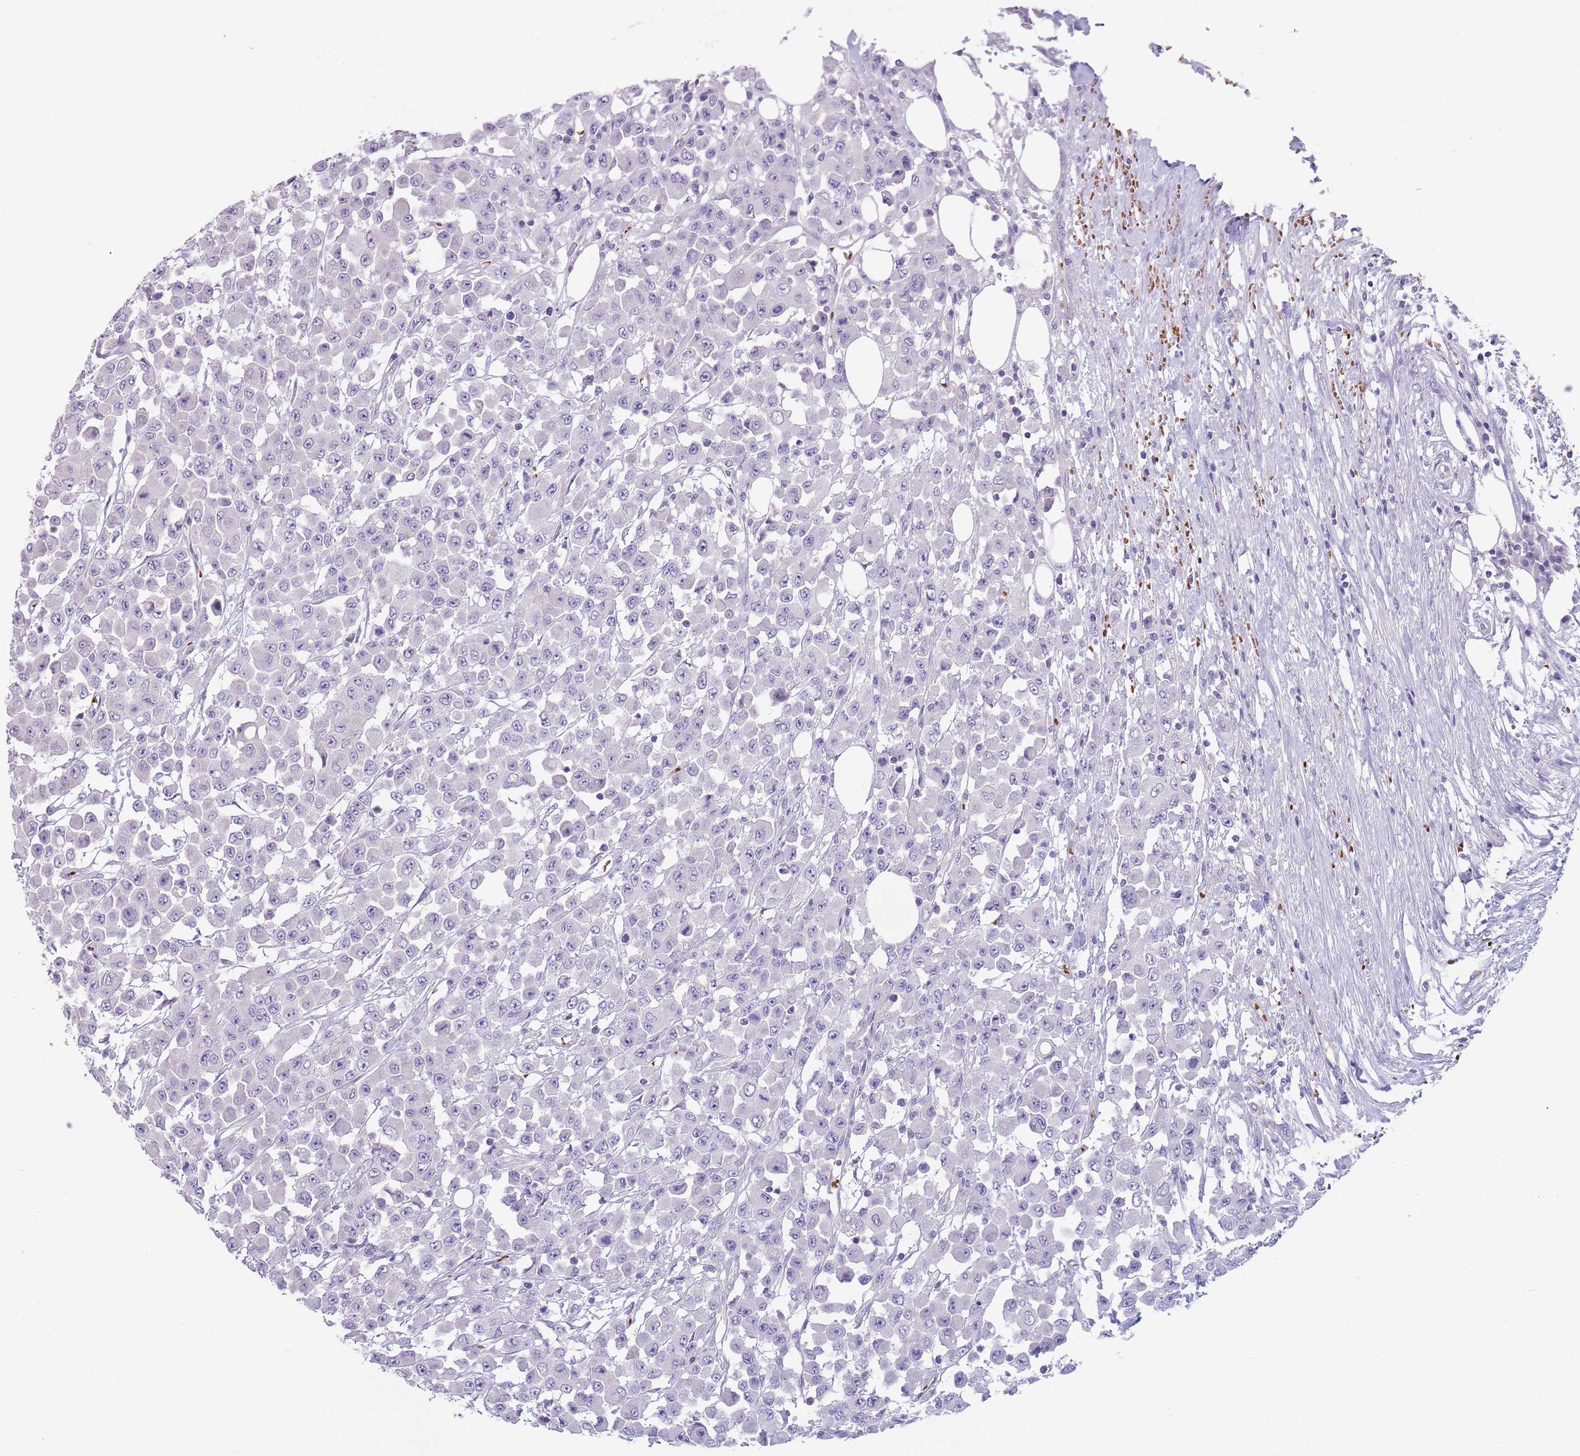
{"staining": {"intensity": "negative", "quantity": "none", "location": "none"}, "tissue": "colorectal cancer", "cell_type": "Tumor cells", "image_type": "cancer", "snomed": [{"axis": "morphology", "description": "Adenocarcinoma, NOS"}, {"axis": "topography", "description": "Colon"}], "caption": "This is an IHC micrograph of human colorectal cancer (adenocarcinoma). There is no positivity in tumor cells.", "gene": "ZNF14", "patient": {"sex": "male", "age": 51}}